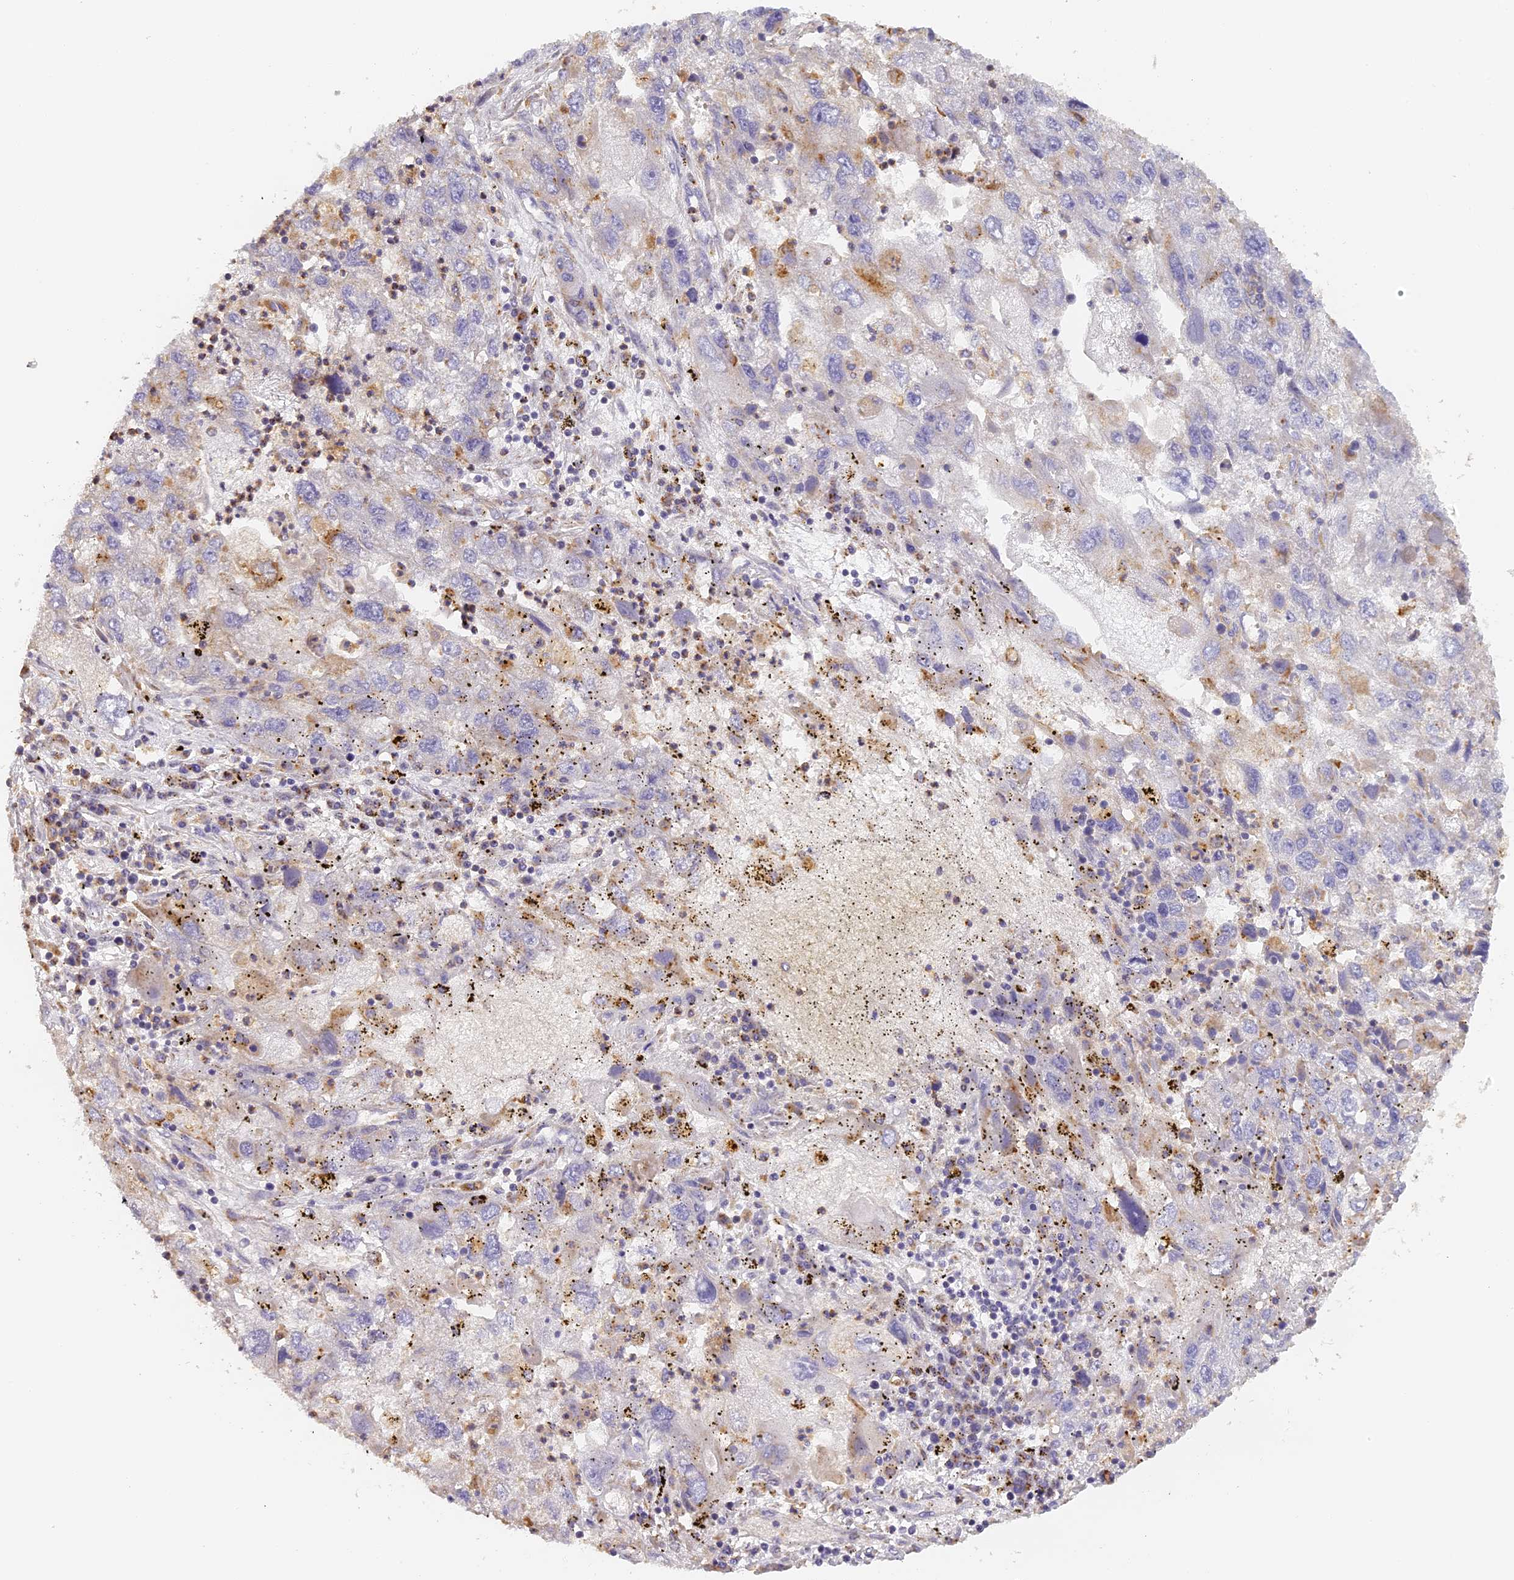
{"staining": {"intensity": "moderate", "quantity": "<25%", "location": "cytoplasmic/membranous"}, "tissue": "endometrial cancer", "cell_type": "Tumor cells", "image_type": "cancer", "snomed": [{"axis": "morphology", "description": "Adenocarcinoma, NOS"}, {"axis": "topography", "description": "Endometrium"}], "caption": "Tumor cells reveal moderate cytoplasmic/membranous expression in approximately <25% of cells in endometrial adenocarcinoma.", "gene": "LAMP2", "patient": {"sex": "female", "age": 49}}